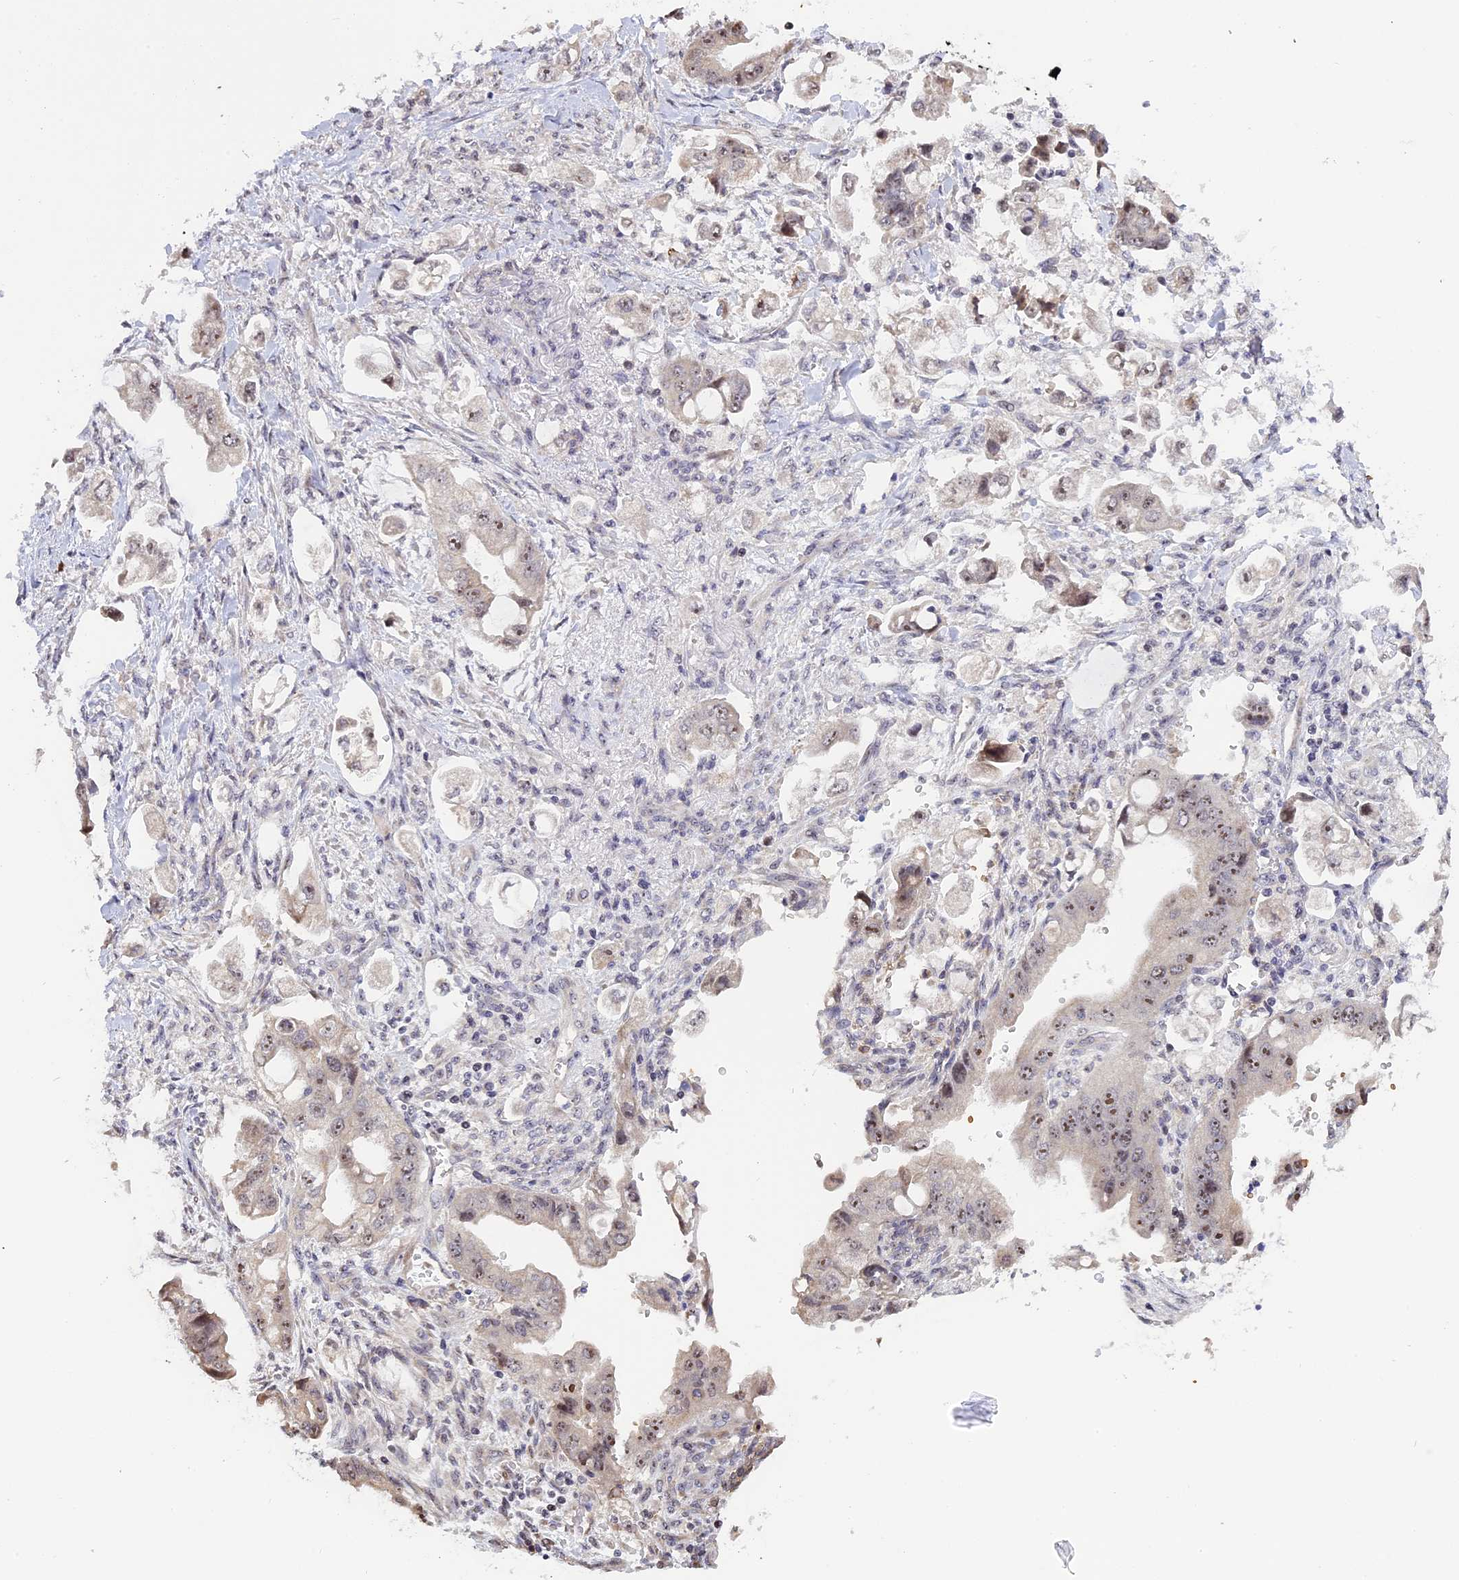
{"staining": {"intensity": "moderate", "quantity": "<25%", "location": "nuclear"}, "tissue": "stomach cancer", "cell_type": "Tumor cells", "image_type": "cancer", "snomed": [{"axis": "morphology", "description": "Adenocarcinoma, NOS"}, {"axis": "topography", "description": "Stomach"}], "caption": "The micrograph shows immunohistochemical staining of stomach cancer. There is moderate nuclear expression is identified in about <25% of tumor cells.", "gene": "MGA", "patient": {"sex": "male", "age": 62}}